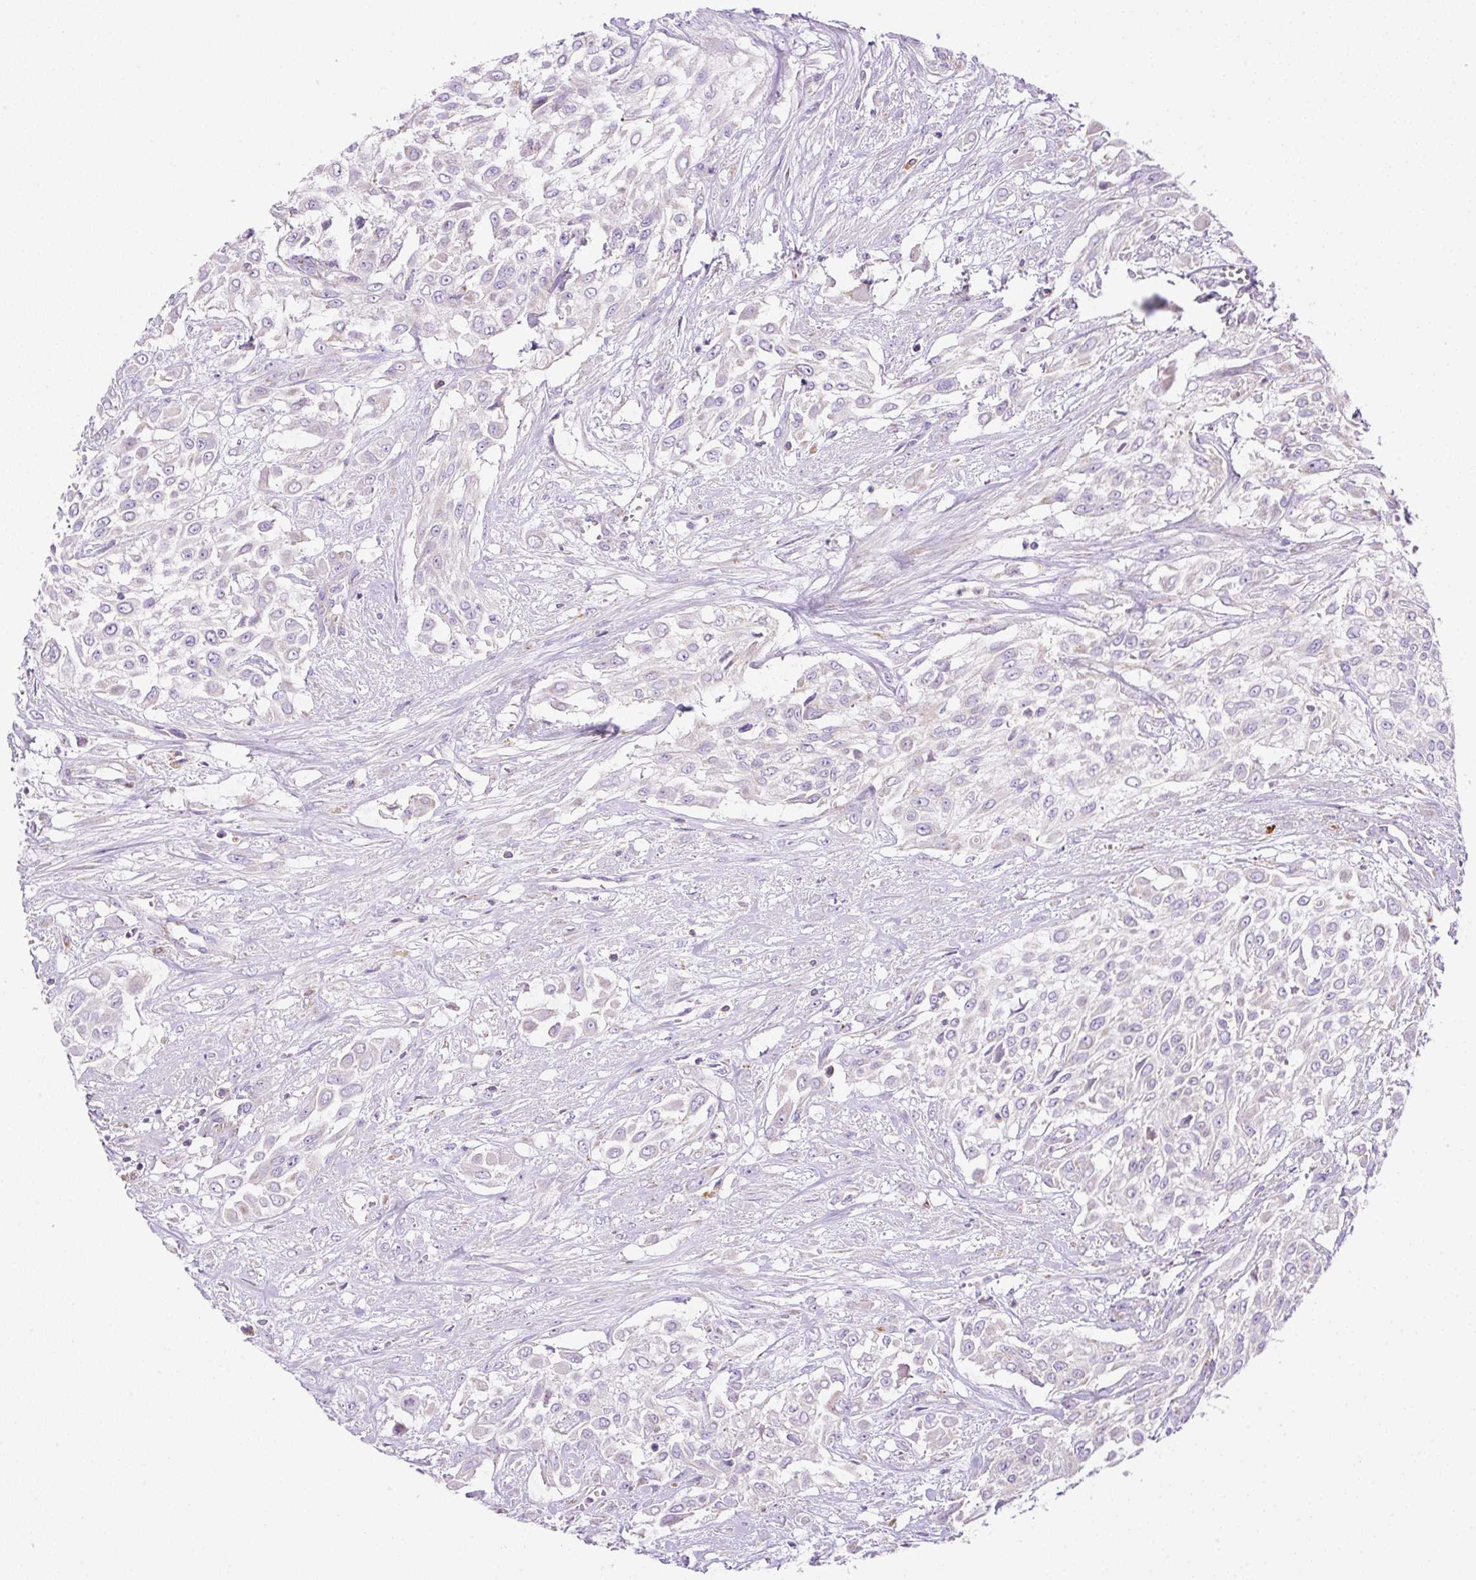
{"staining": {"intensity": "negative", "quantity": "none", "location": "none"}, "tissue": "urothelial cancer", "cell_type": "Tumor cells", "image_type": "cancer", "snomed": [{"axis": "morphology", "description": "Urothelial carcinoma, High grade"}, {"axis": "topography", "description": "Urinary bladder"}], "caption": "A high-resolution histopathology image shows IHC staining of urothelial carcinoma (high-grade), which shows no significant staining in tumor cells.", "gene": "NF1", "patient": {"sex": "male", "age": 57}}